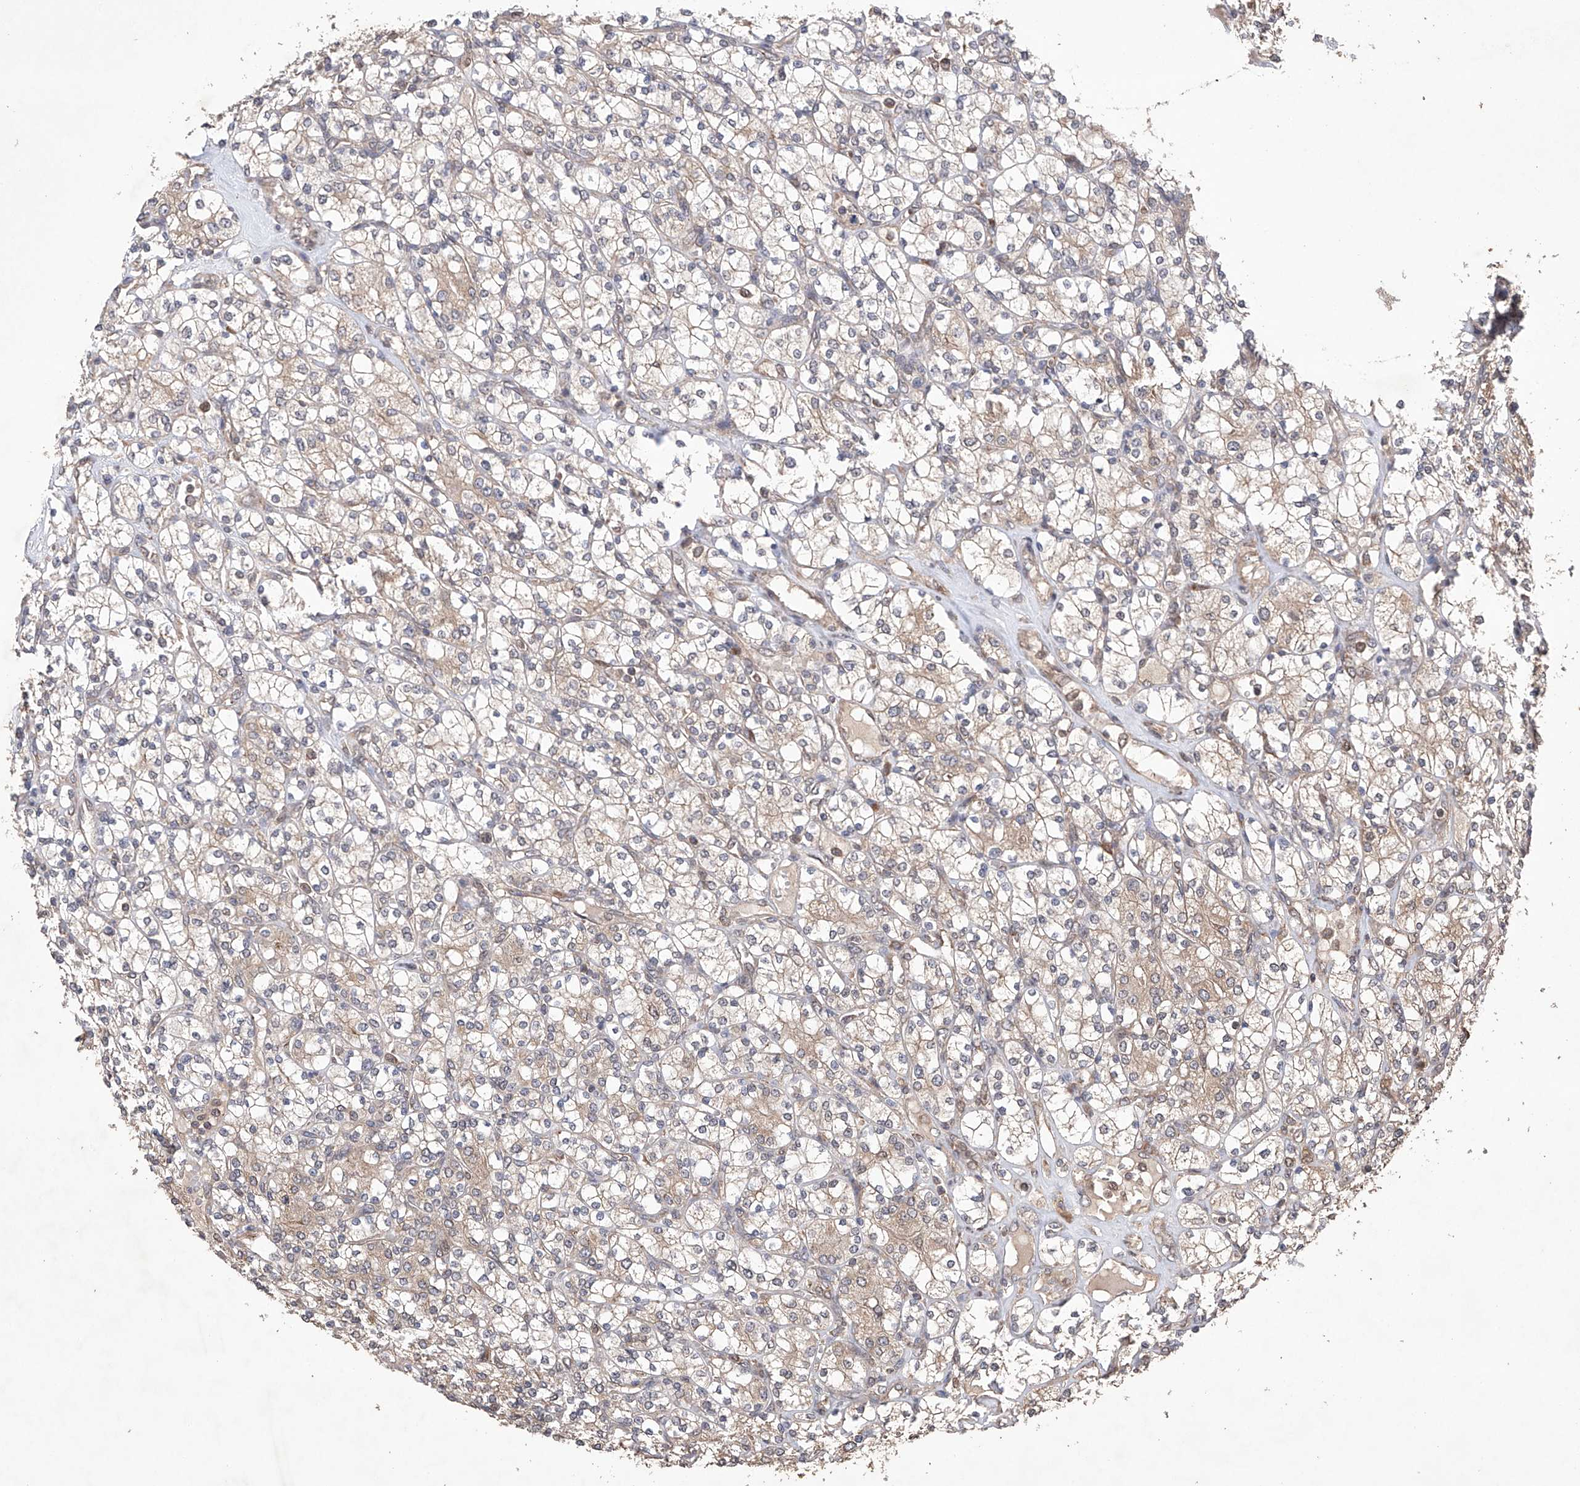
{"staining": {"intensity": "weak", "quantity": "25%-75%", "location": "cytoplasmic/membranous"}, "tissue": "renal cancer", "cell_type": "Tumor cells", "image_type": "cancer", "snomed": [{"axis": "morphology", "description": "Adenocarcinoma, NOS"}, {"axis": "topography", "description": "Kidney"}], "caption": "Immunohistochemical staining of renal adenocarcinoma reveals weak cytoplasmic/membranous protein positivity in approximately 25%-75% of tumor cells.", "gene": "LURAP1", "patient": {"sex": "male", "age": 77}}